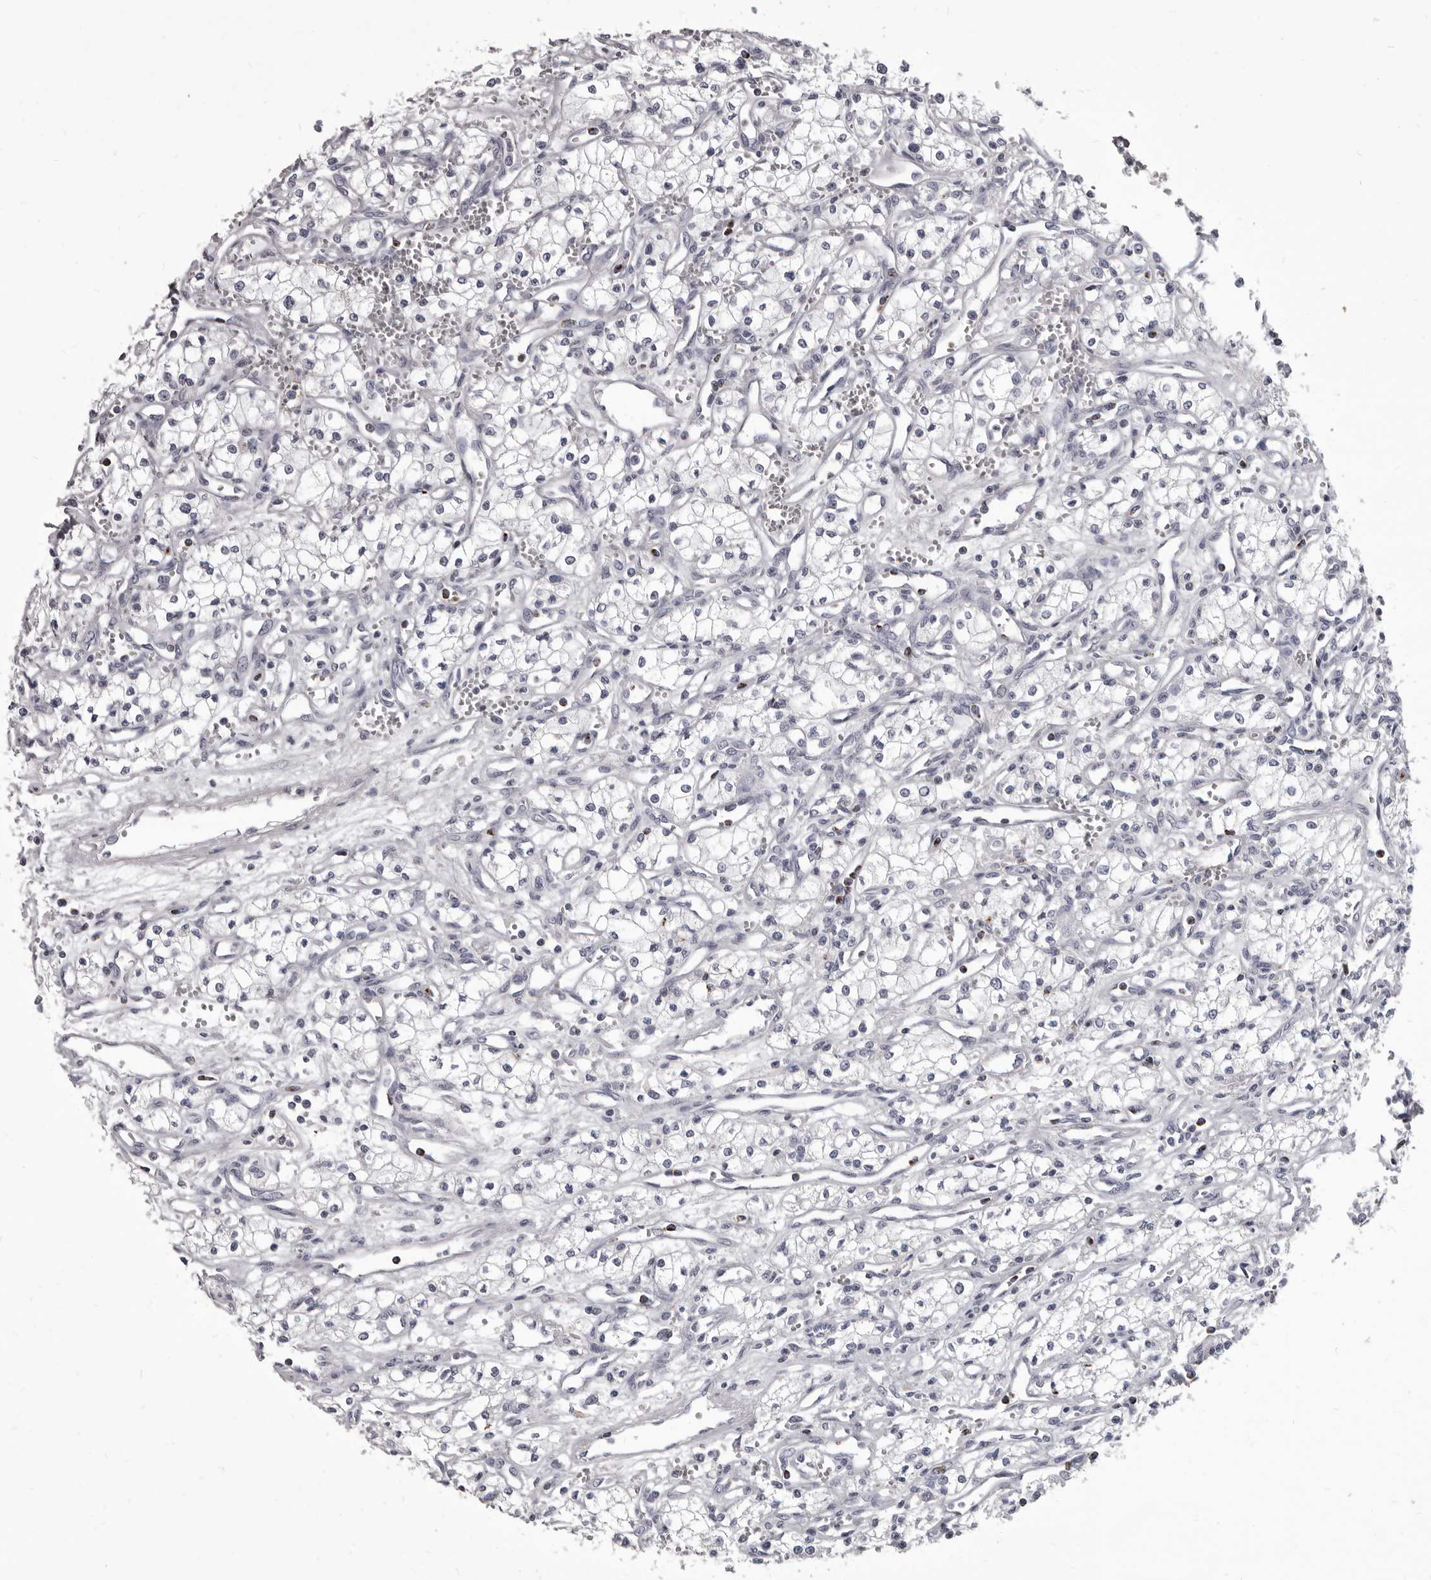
{"staining": {"intensity": "negative", "quantity": "none", "location": "none"}, "tissue": "renal cancer", "cell_type": "Tumor cells", "image_type": "cancer", "snomed": [{"axis": "morphology", "description": "Adenocarcinoma, NOS"}, {"axis": "topography", "description": "Kidney"}], "caption": "Tumor cells are negative for brown protein staining in renal cancer (adenocarcinoma).", "gene": "GZMH", "patient": {"sex": "male", "age": 59}}